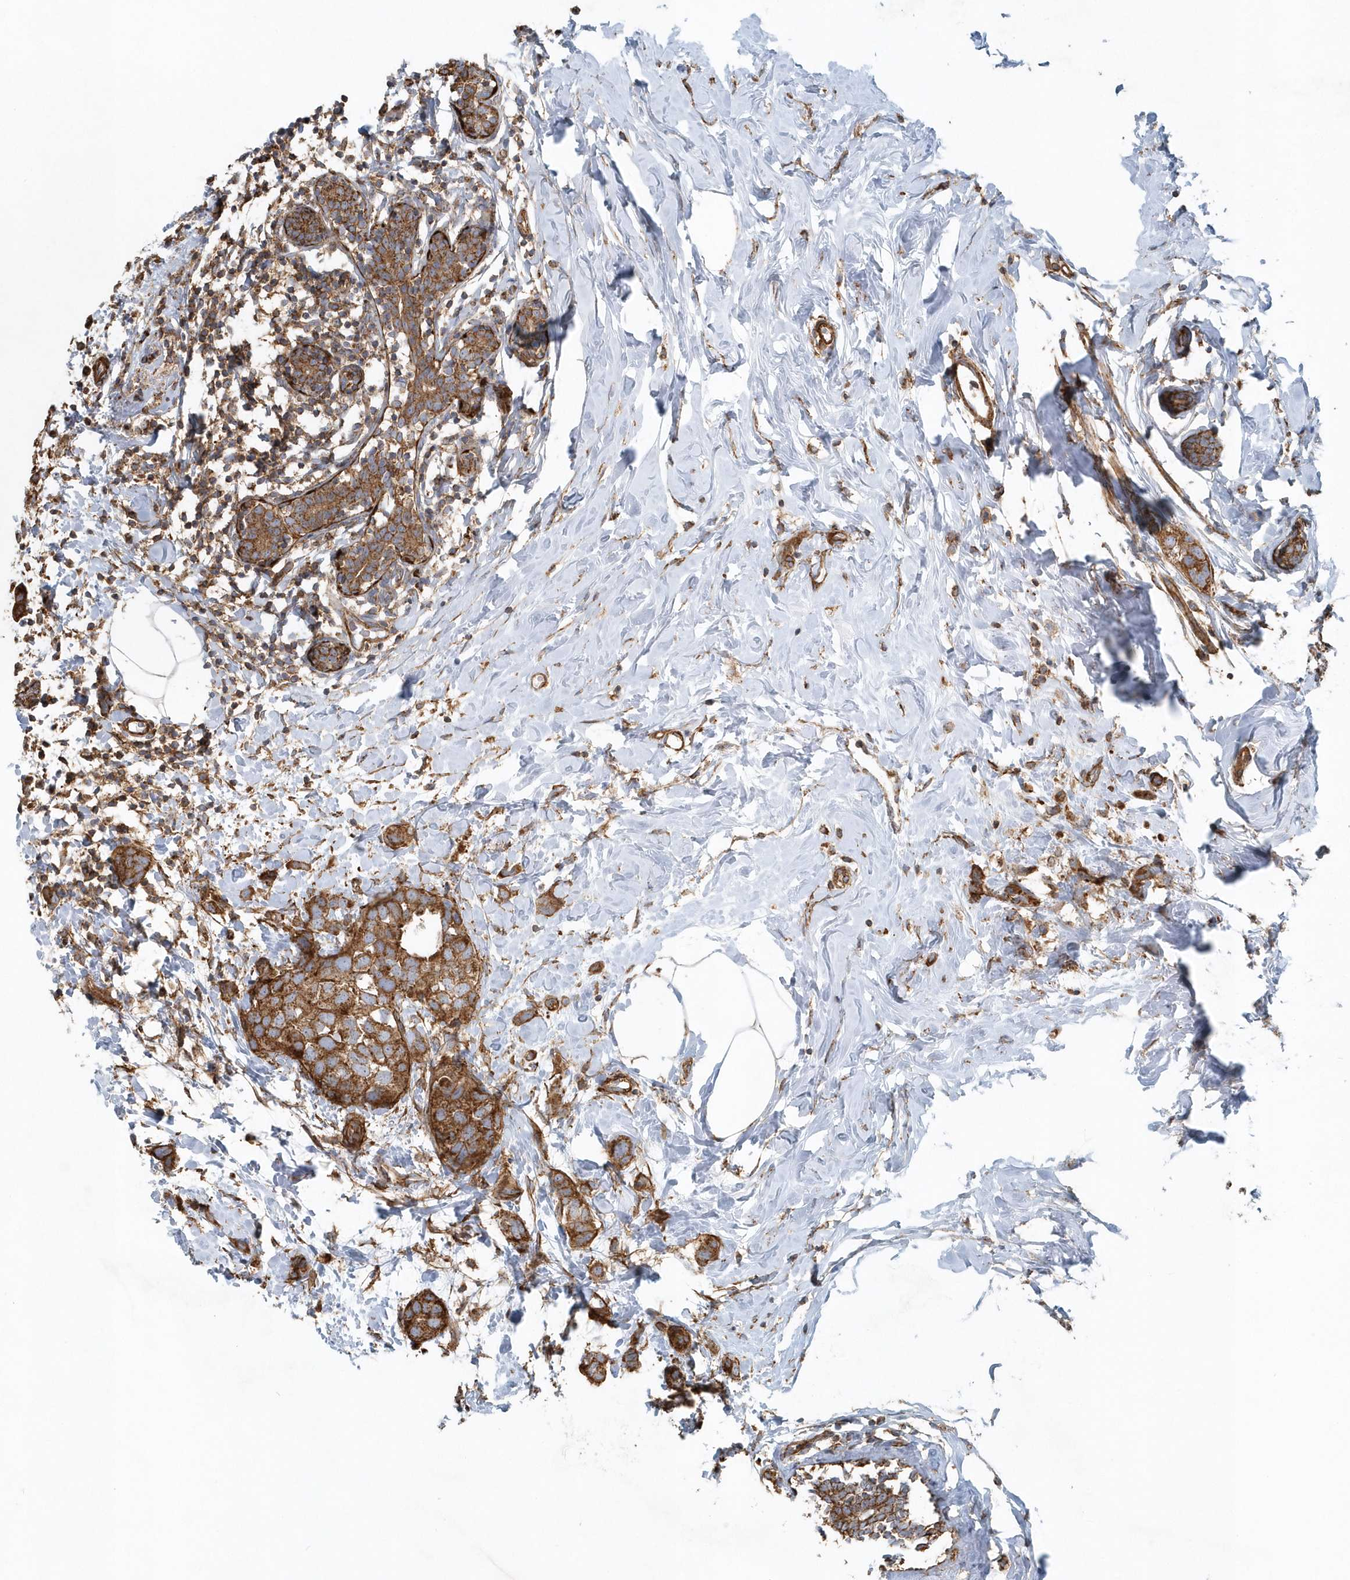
{"staining": {"intensity": "moderate", "quantity": ">75%", "location": "cytoplasmic/membranous"}, "tissue": "breast cancer", "cell_type": "Tumor cells", "image_type": "cancer", "snomed": [{"axis": "morphology", "description": "Normal tissue, NOS"}, {"axis": "morphology", "description": "Duct carcinoma"}, {"axis": "topography", "description": "Breast"}], "caption": "Breast cancer (invasive ductal carcinoma) stained for a protein (brown) shows moderate cytoplasmic/membranous positive positivity in about >75% of tumor cells.", "gene": "MMUT", "patient": {"sex": "female", "age": 50}}